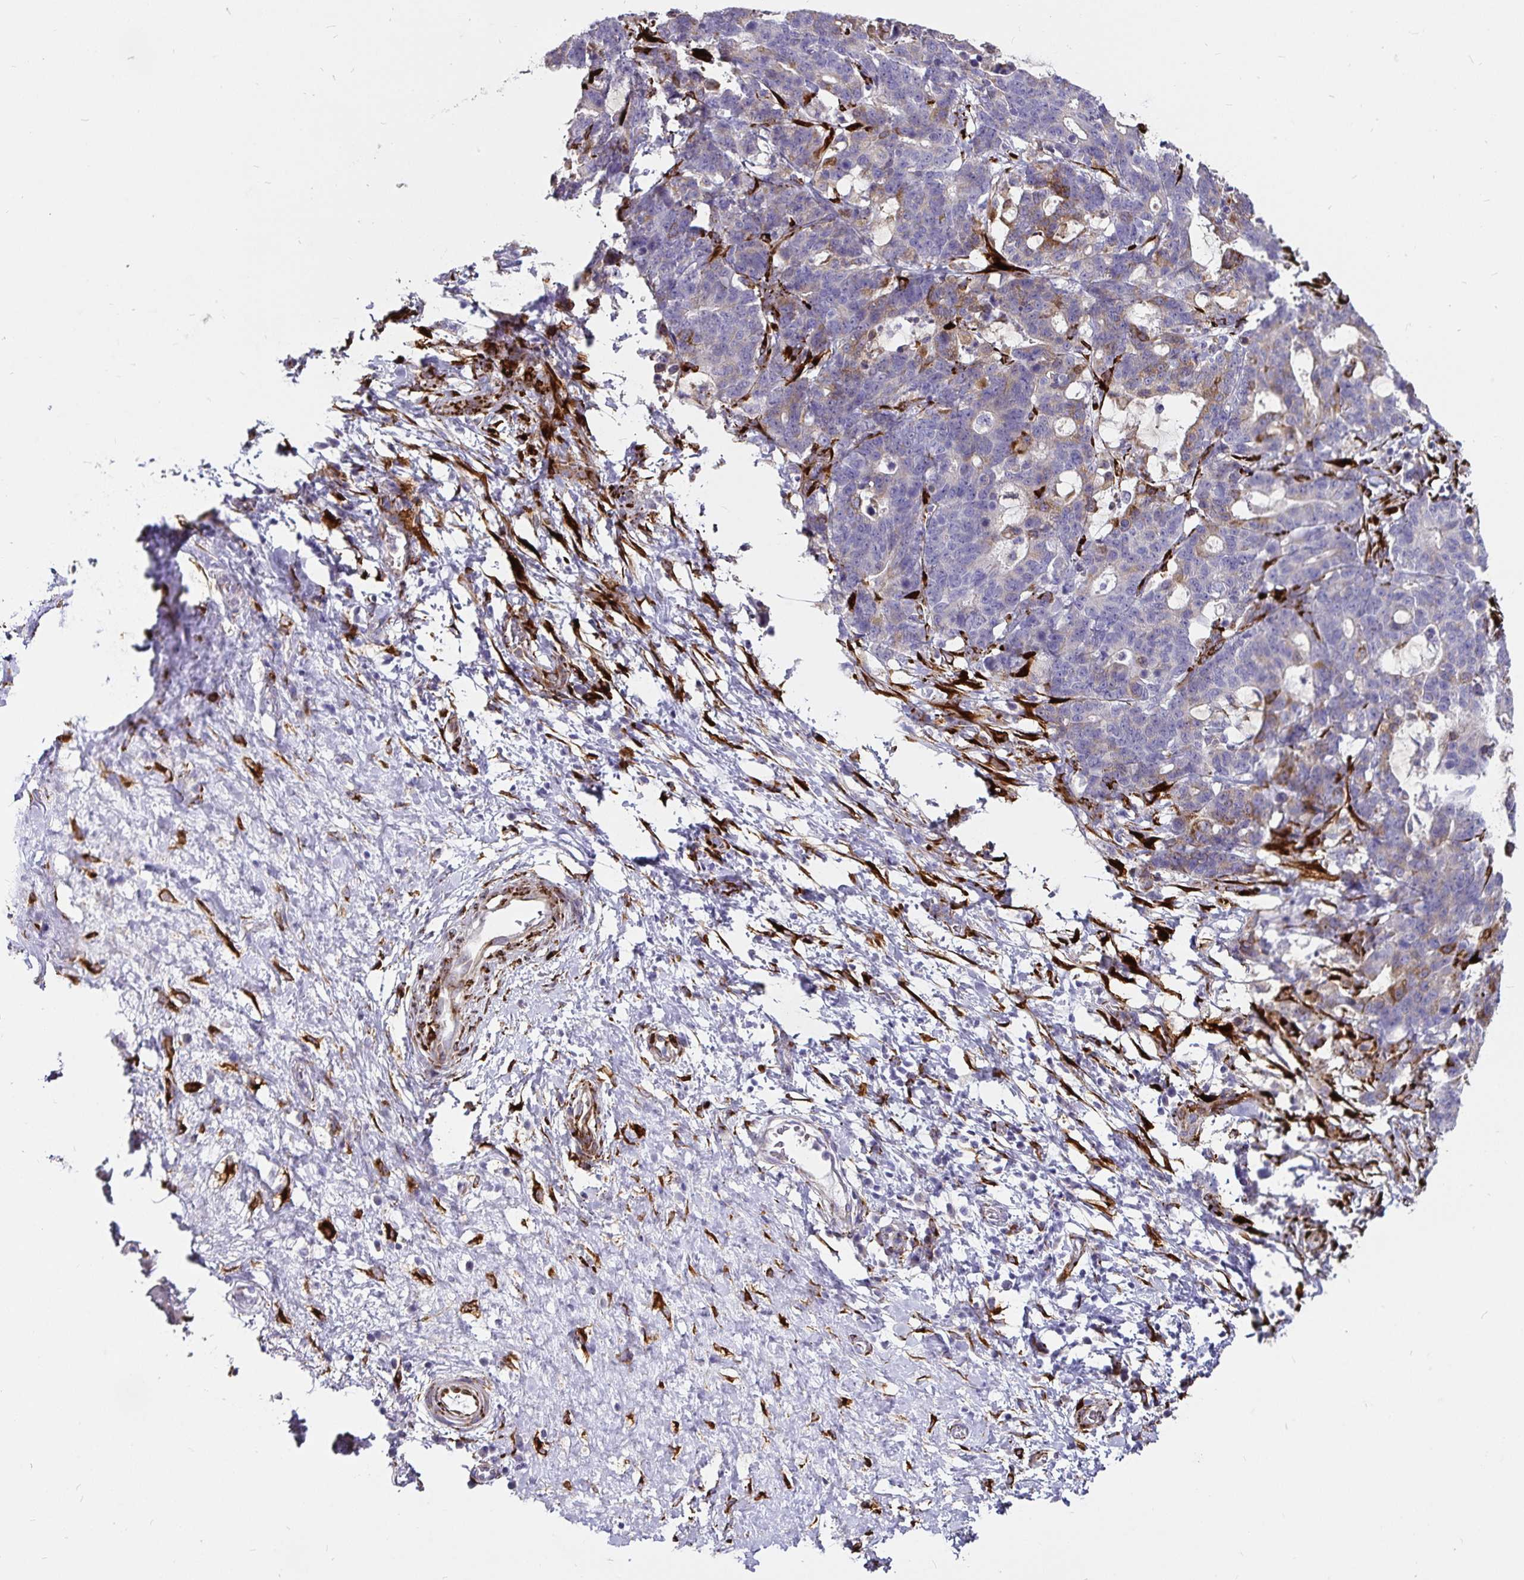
{"staining": {"intensity": "moderate", "quantity": "<25%", "location": "cytoplasmic/membranous"}, "tissue": "stomach cancer", "cell_type": "Tumor cells", "image_type": "cancer", "snomed": [{"axis": "morphology", "description": "Normal tissue, NOS"}, {"axis": "morphology", "description": "Adenocarcinoma, NOS"}, {"axis": "topography", "description": "Stomach"}], "caption": "High-power microscopy captured an immunohistochemistry image of stomach cancer (adenocarcinoma), revealing moderate cytoplasmic/membranous staining in approximately <25% of tumor cells. (Stains: DAB in brown, nuclei in blue, Microscopy: brightfield microscopy at high magnification).", "gene": "P4HA2", "patient": {"sex": "female", "age": 64}}